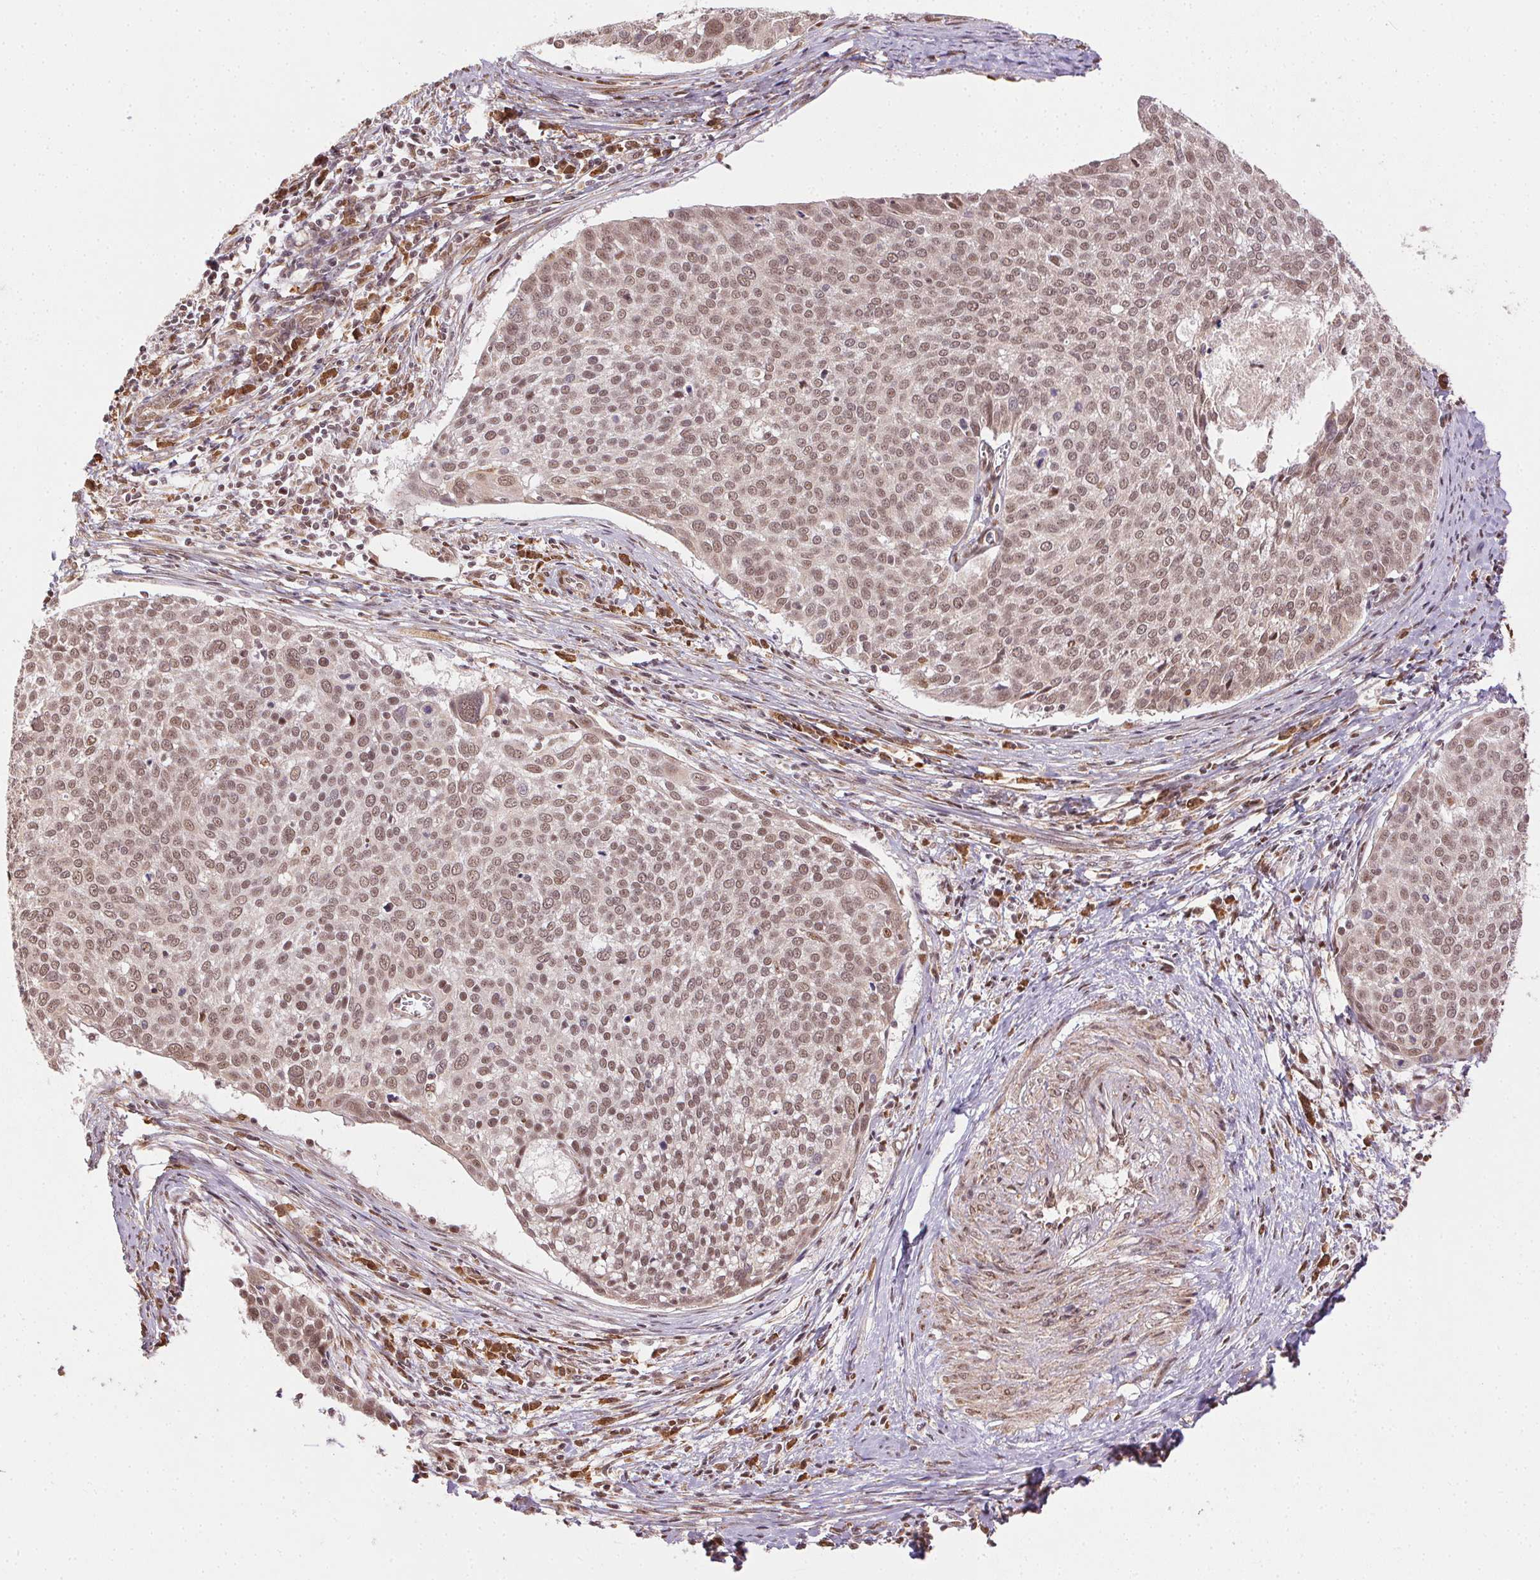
{"staining": {"intensity": "moderate", "quantity": ">75%", "location": "nuclear"}, "tissue": "cervical cancer", "cell_type": "Tumor cells", "image_type": "cancer", "snomed": [{"axis": "morphology", "description": "Squamous cell carcinoma, NOS"}, {"axis": "topography", "description": "Cervix"}], "caption": "Brown immunohistochemical staining in cervical cancer exhibits moderate nuclear positivity in about >75% of tumor cells.", "gene": "TREML4", "patient": {"sex": "female", "age": 39}}